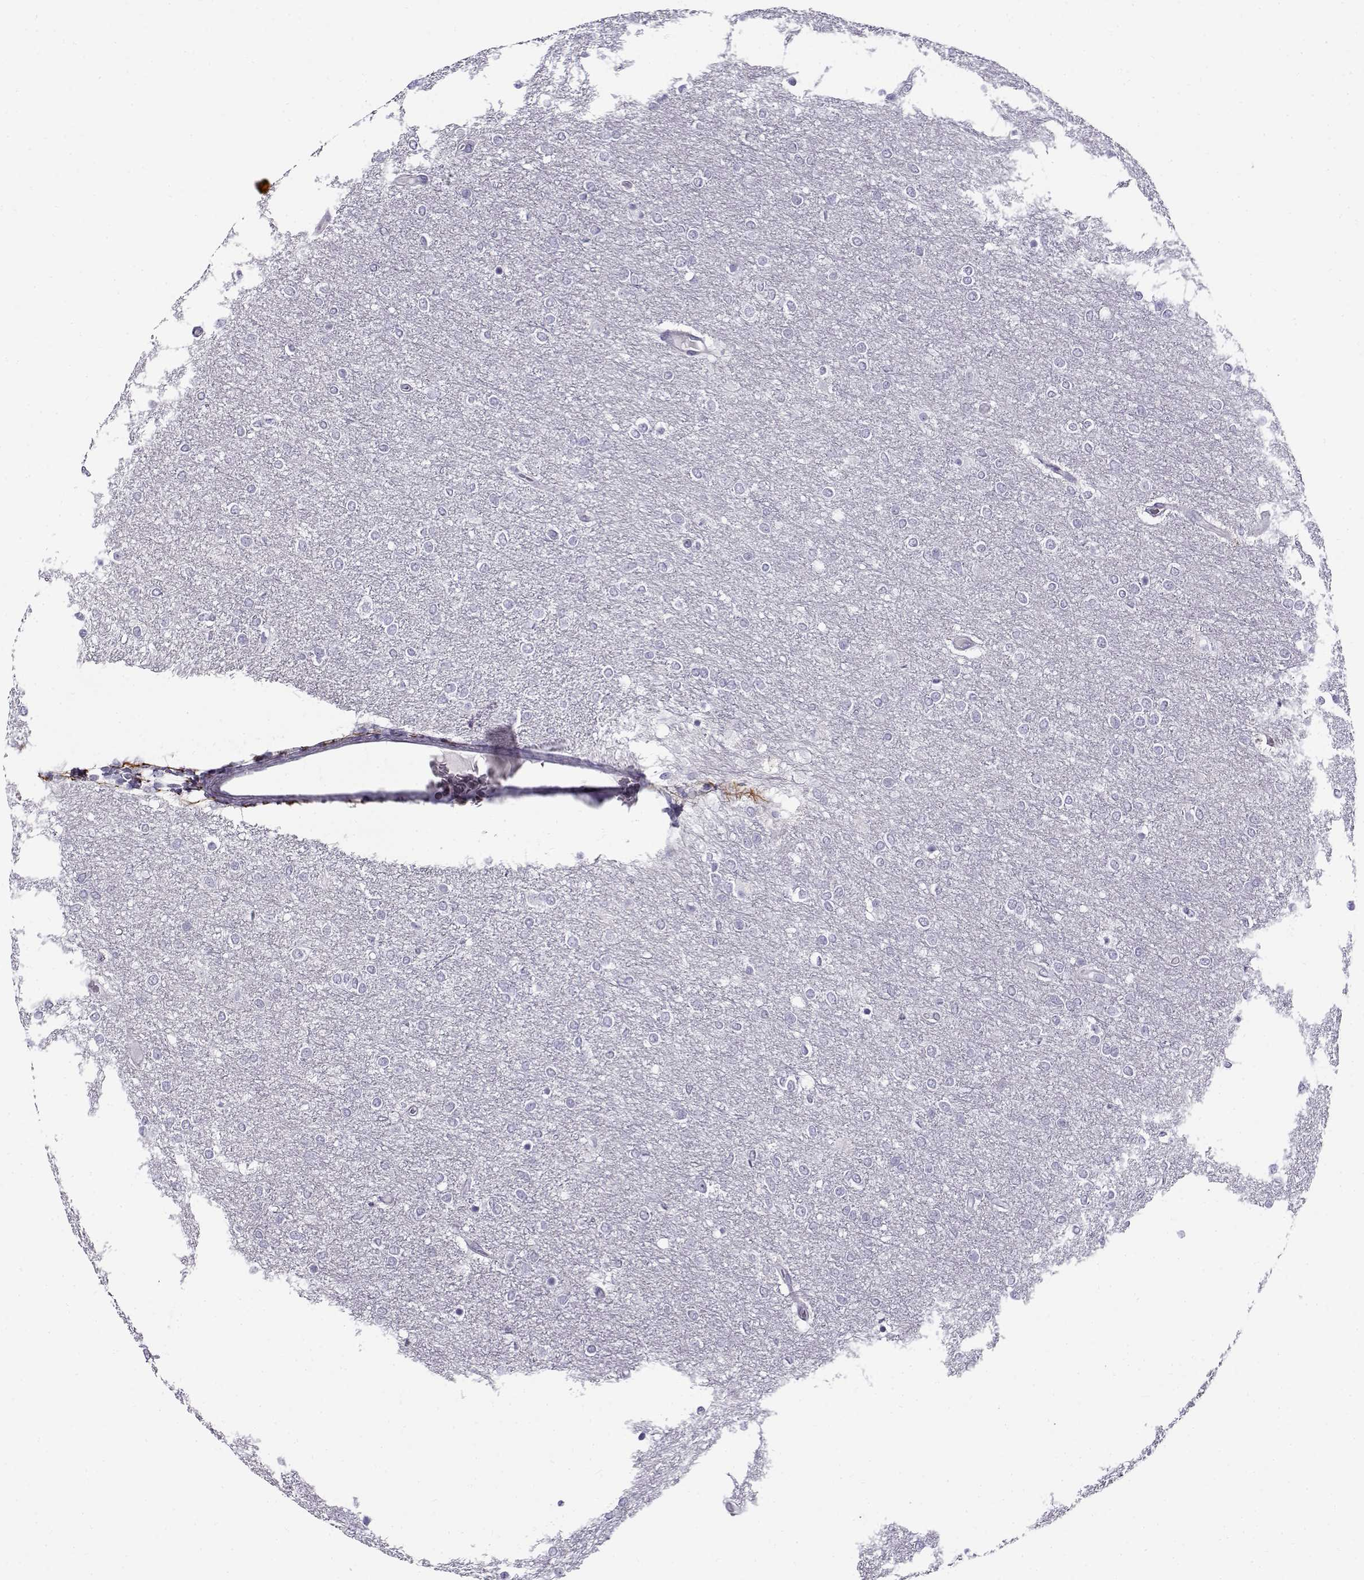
{"staining": {"intensity": "negative", "quantity": "none", "location": "none"}, "tissue": "glioma", "cell_type": "Tumor cells", "image_type": "cancer", "snomed": [{"axis": "morphology", "description": "Glioma, malignant, High grade"}, {"axis": "topography", "description": "Brain"}], "caption": "Immunohistochemistry (IHC) of human high-grade glioma (malignant) exhibits no staining in tumor cells.", "gene": "GTSF1L", "patient": {"sex": "female", "age": 61}}